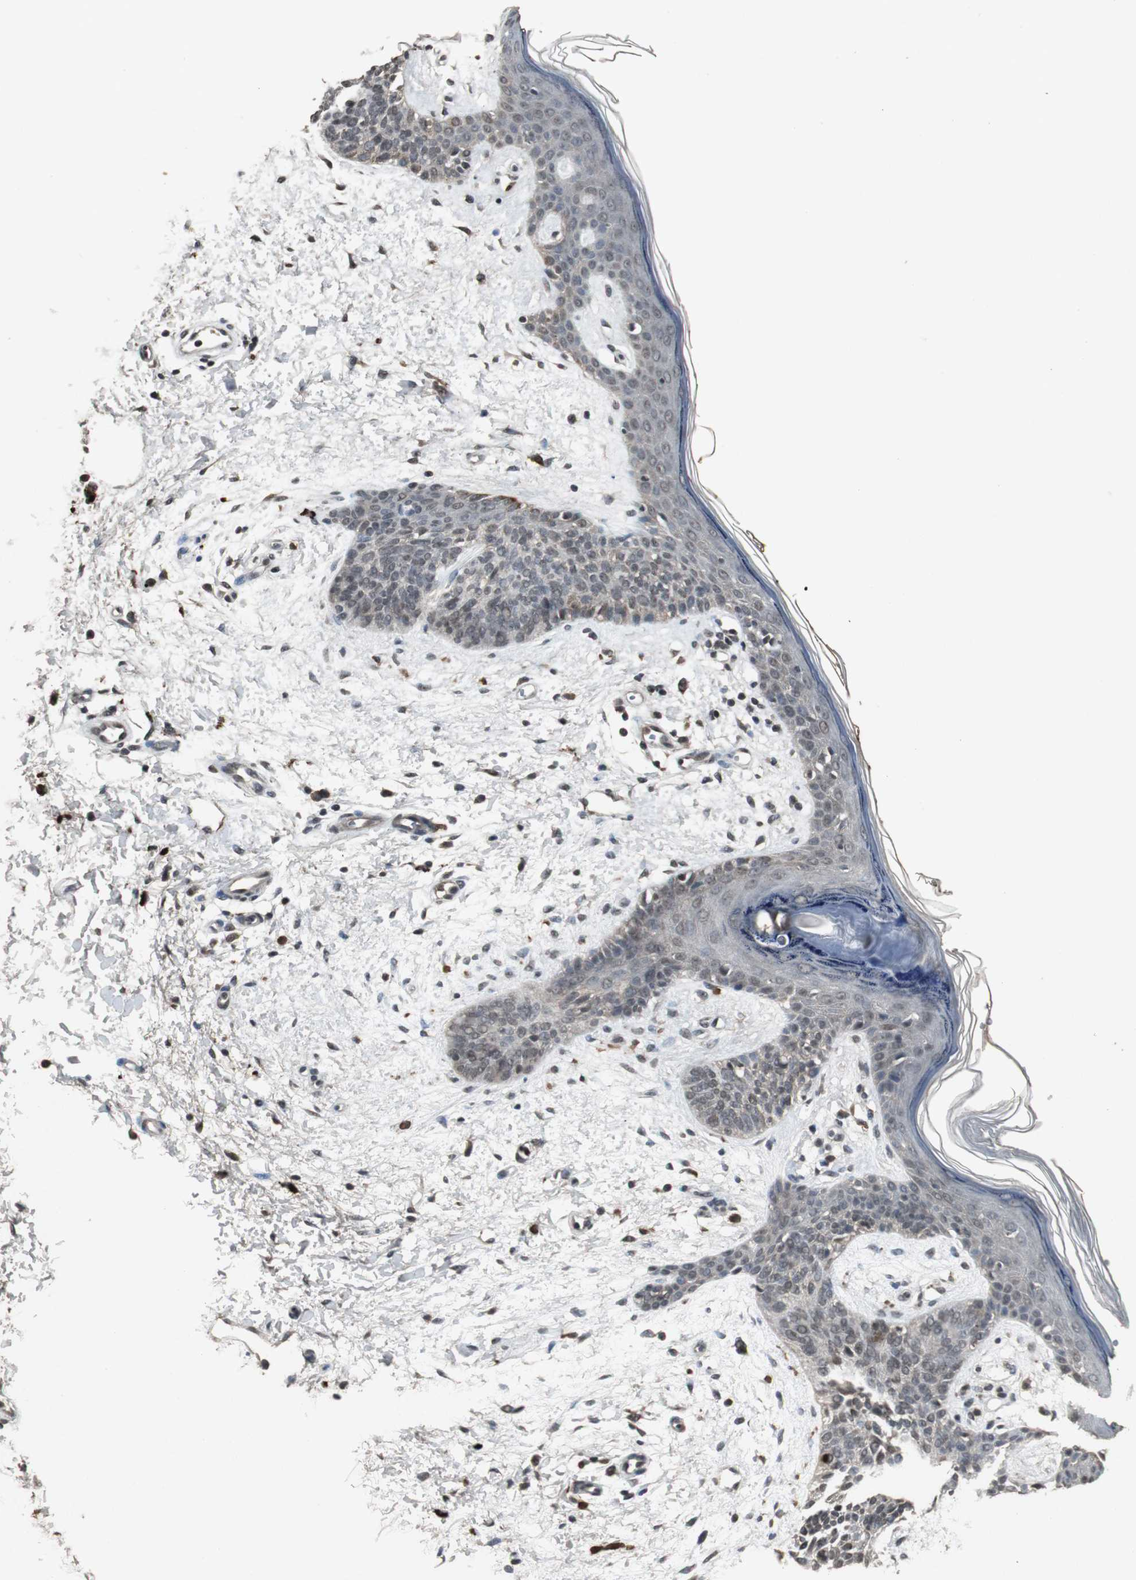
{"staining": {"intensity": "moderate", "quantity": ">75%", "location": "cytoplasmic/membranous,nuclear"}, "tissue": "skin cancer", "cell_type": "Tumor cells", "image_type": "cancer", "snomed": [{"axis": "morphology", "description": "Normal tissue, NOS"}, {"axis": "morphology", "description": "Basal cell carcinoma"}, {"axis": "topography", "description": "Skin"}], "caption": "Basal cell carcinoma (skin) was stained to show a protein in brown. There is medium levels of moderate cytoplasmic/membranous and nuclear expression in approximately >75% of tumor cells.", "gene": "EMX1", "patient": {"sex": "female", "age": 69}}